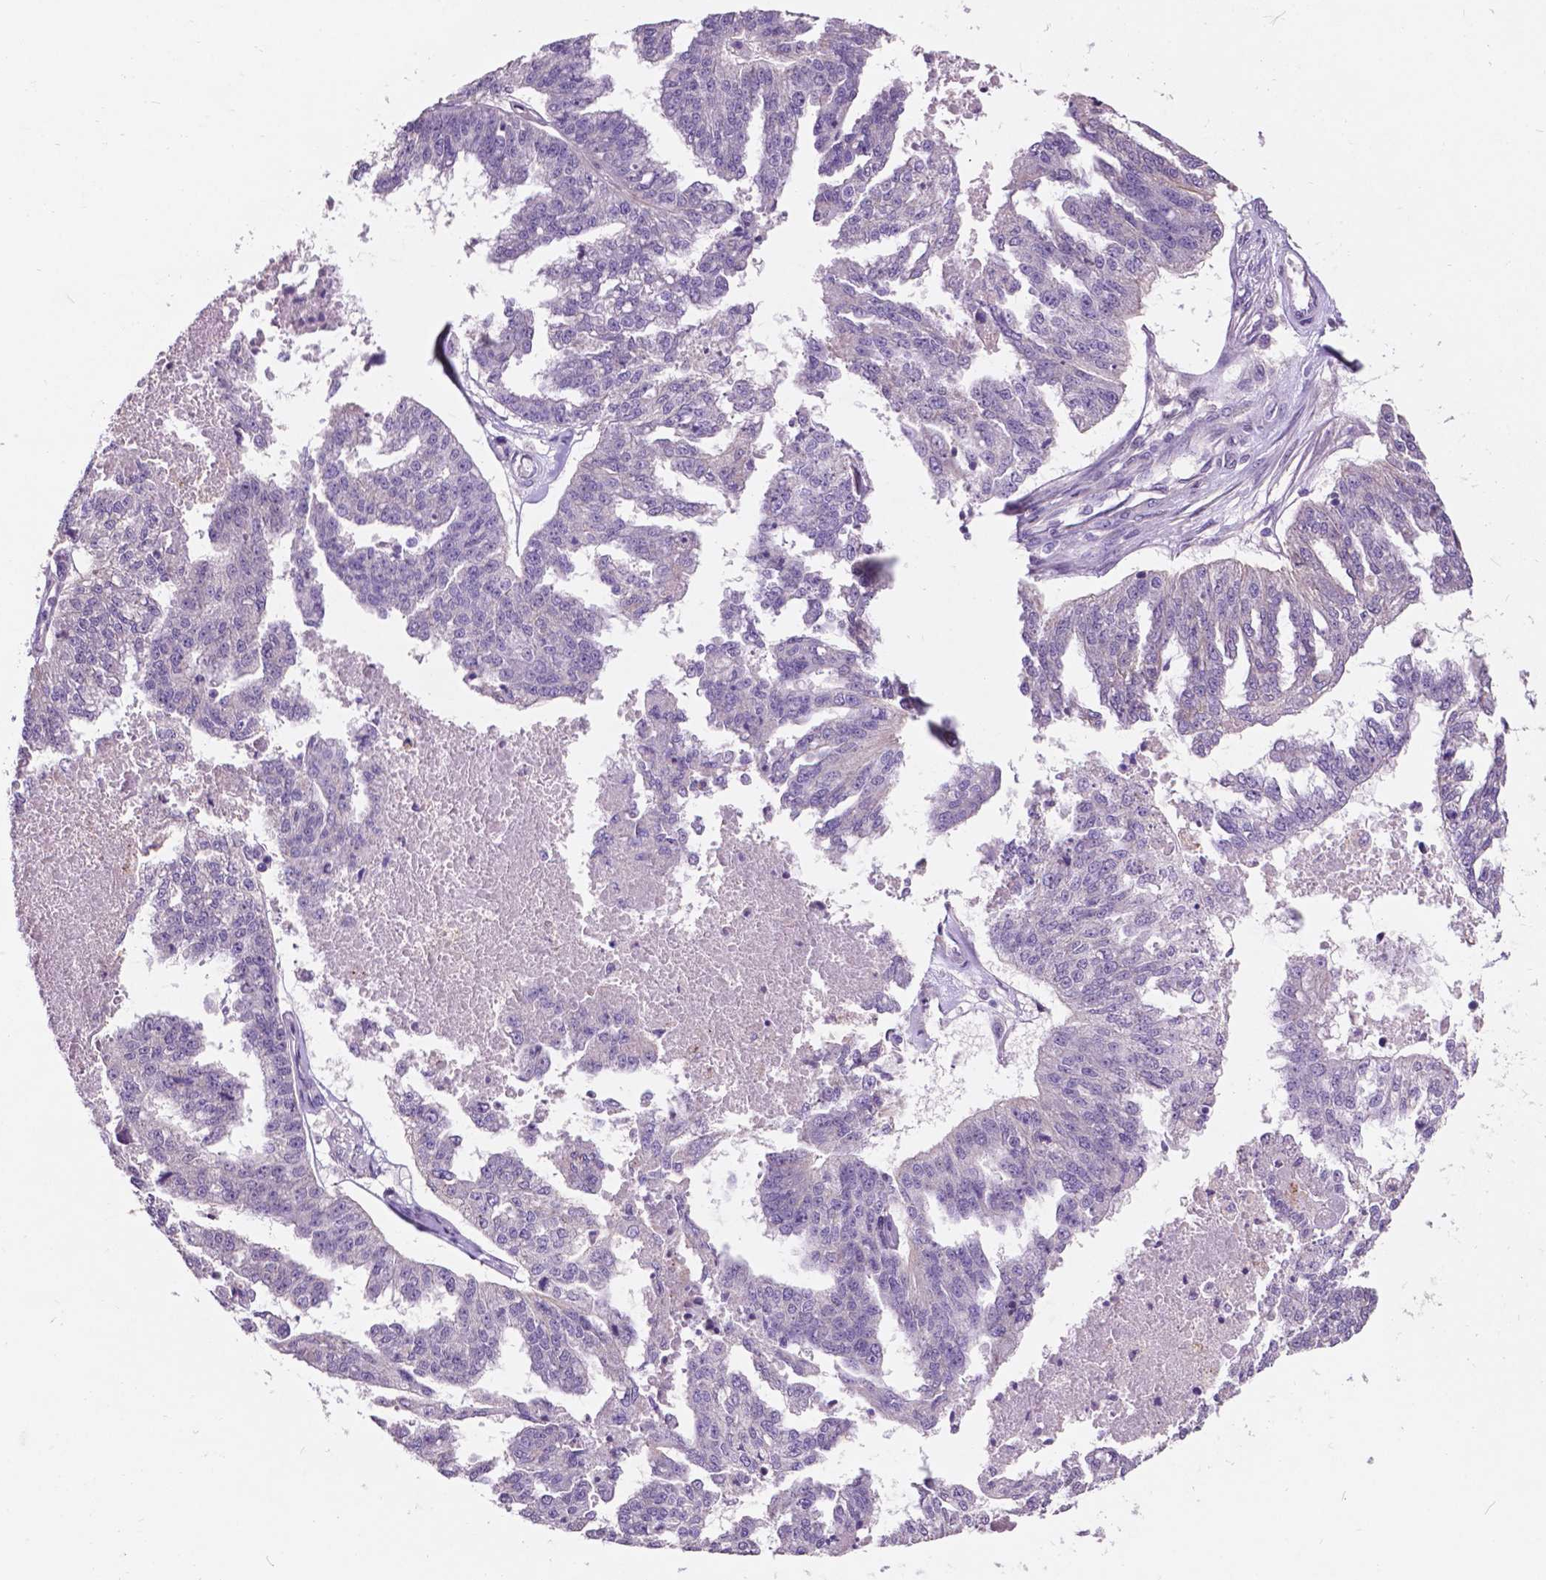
{"staining": {"intensity": "negative", "quantity": "none", "location": "none"}, "tissue": "ovarian cancer", "cell_type": "Tumor cells", "image_type": "cancer", "snomed": [{"axis": "morphology", "description": "Cystadenocarcinoma, serous, NOS"}, {"axis": "topography", "description": "Ovary"}], "caption": "IHC histopathology image of neoplastic tissue: human ovarian cancer (serous cystadenocarcinoma) stained with DAB exhibits no significant protein positivity in tumor cells.", "gene": "PLSCR1", "patient": {"sex": "female", "age": 58}}